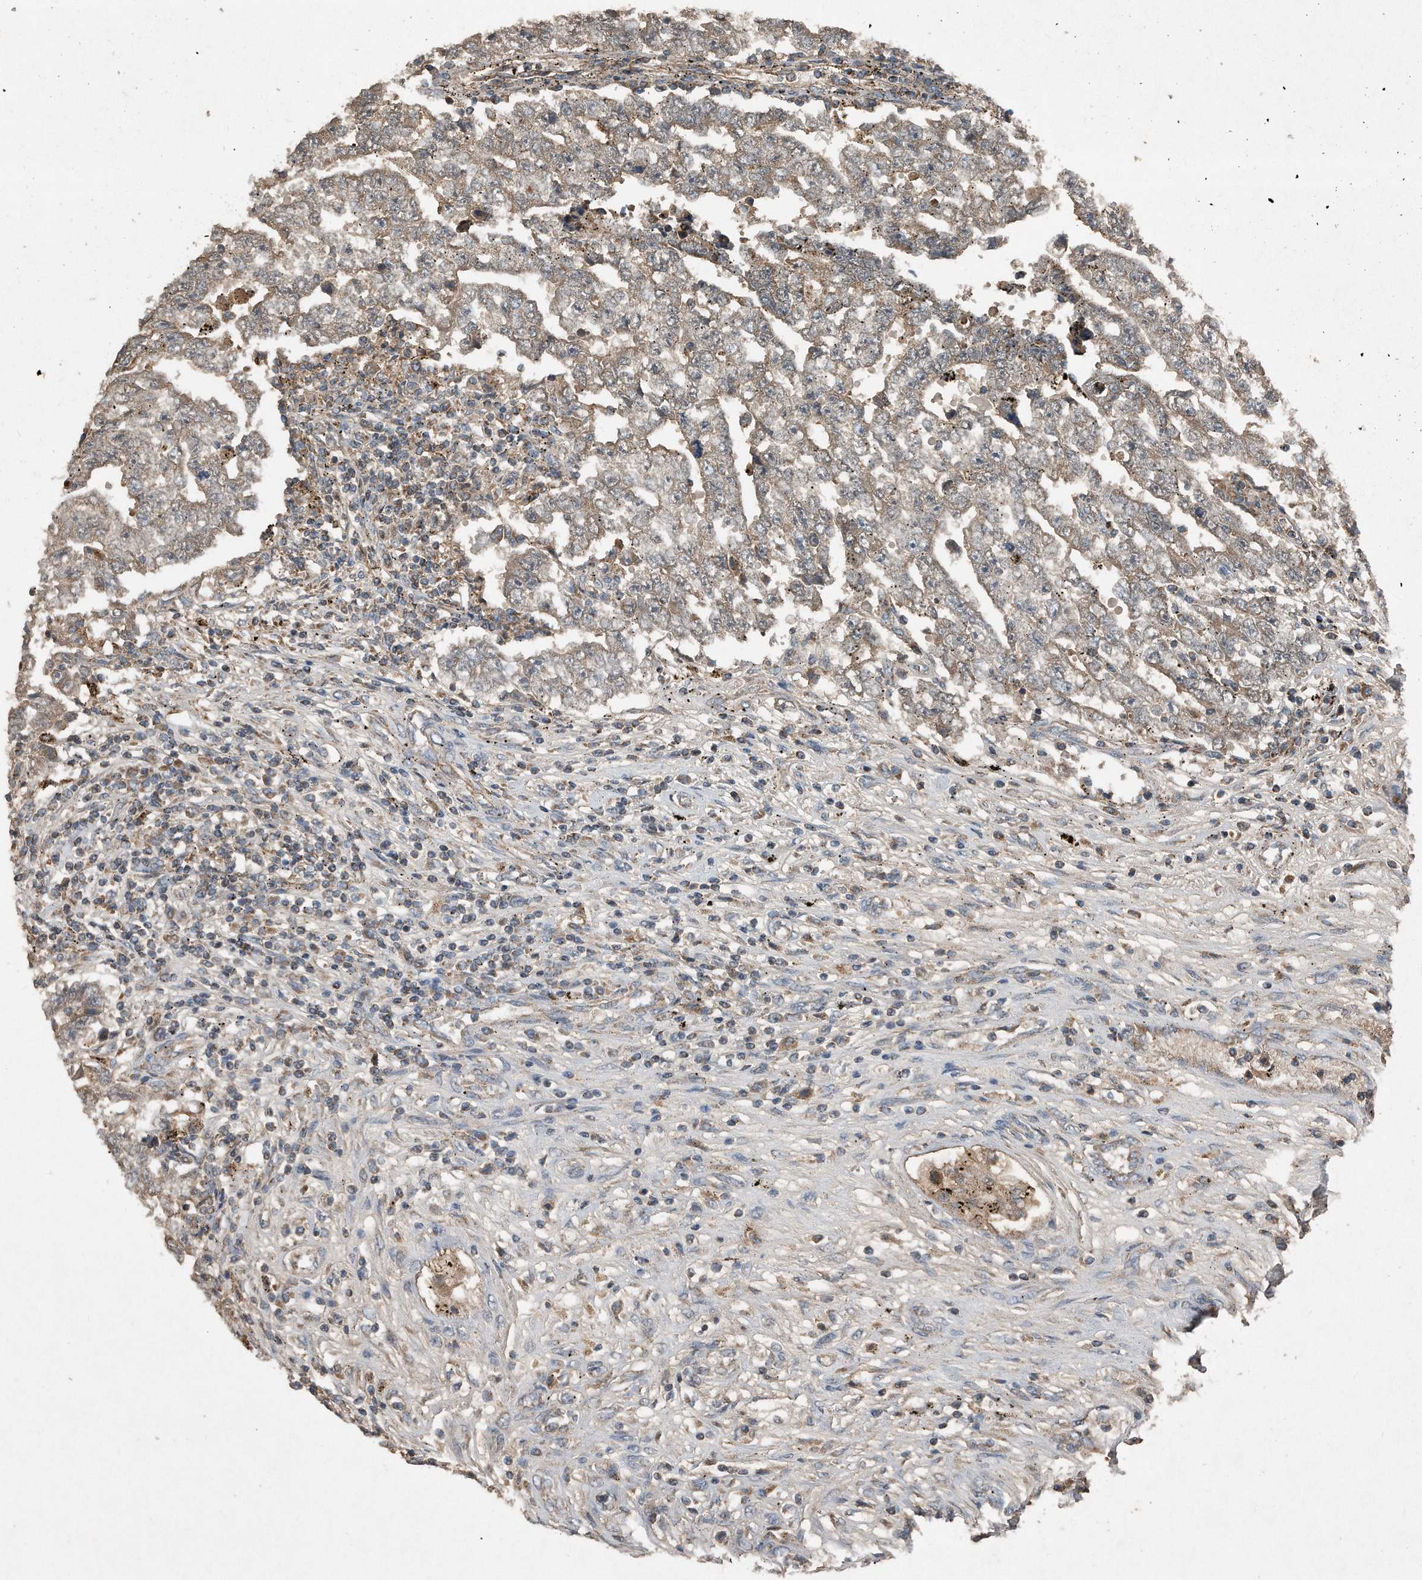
{"staining": {"intensity": "weak", "quantity": ">75%", "location": "cytoplasmic/membranous"}, "tissue": "testis cancer", "cell_type": "Tumor cells", "image_type": "cancer", "snomed": [{"axis": "morphology", "description": "Carcinoma, Embryonal, NOS"}, {"axis": "topography", "description": "Testis"}], "caption": "An image showing weak cytoplasmic/membranous staining in approximately >75% of tumor cells in testis cancer, as visualized by brown immunohistochemical staining.", "gene": "SDHA", "patient": {"sex": "male", "age": 25}}